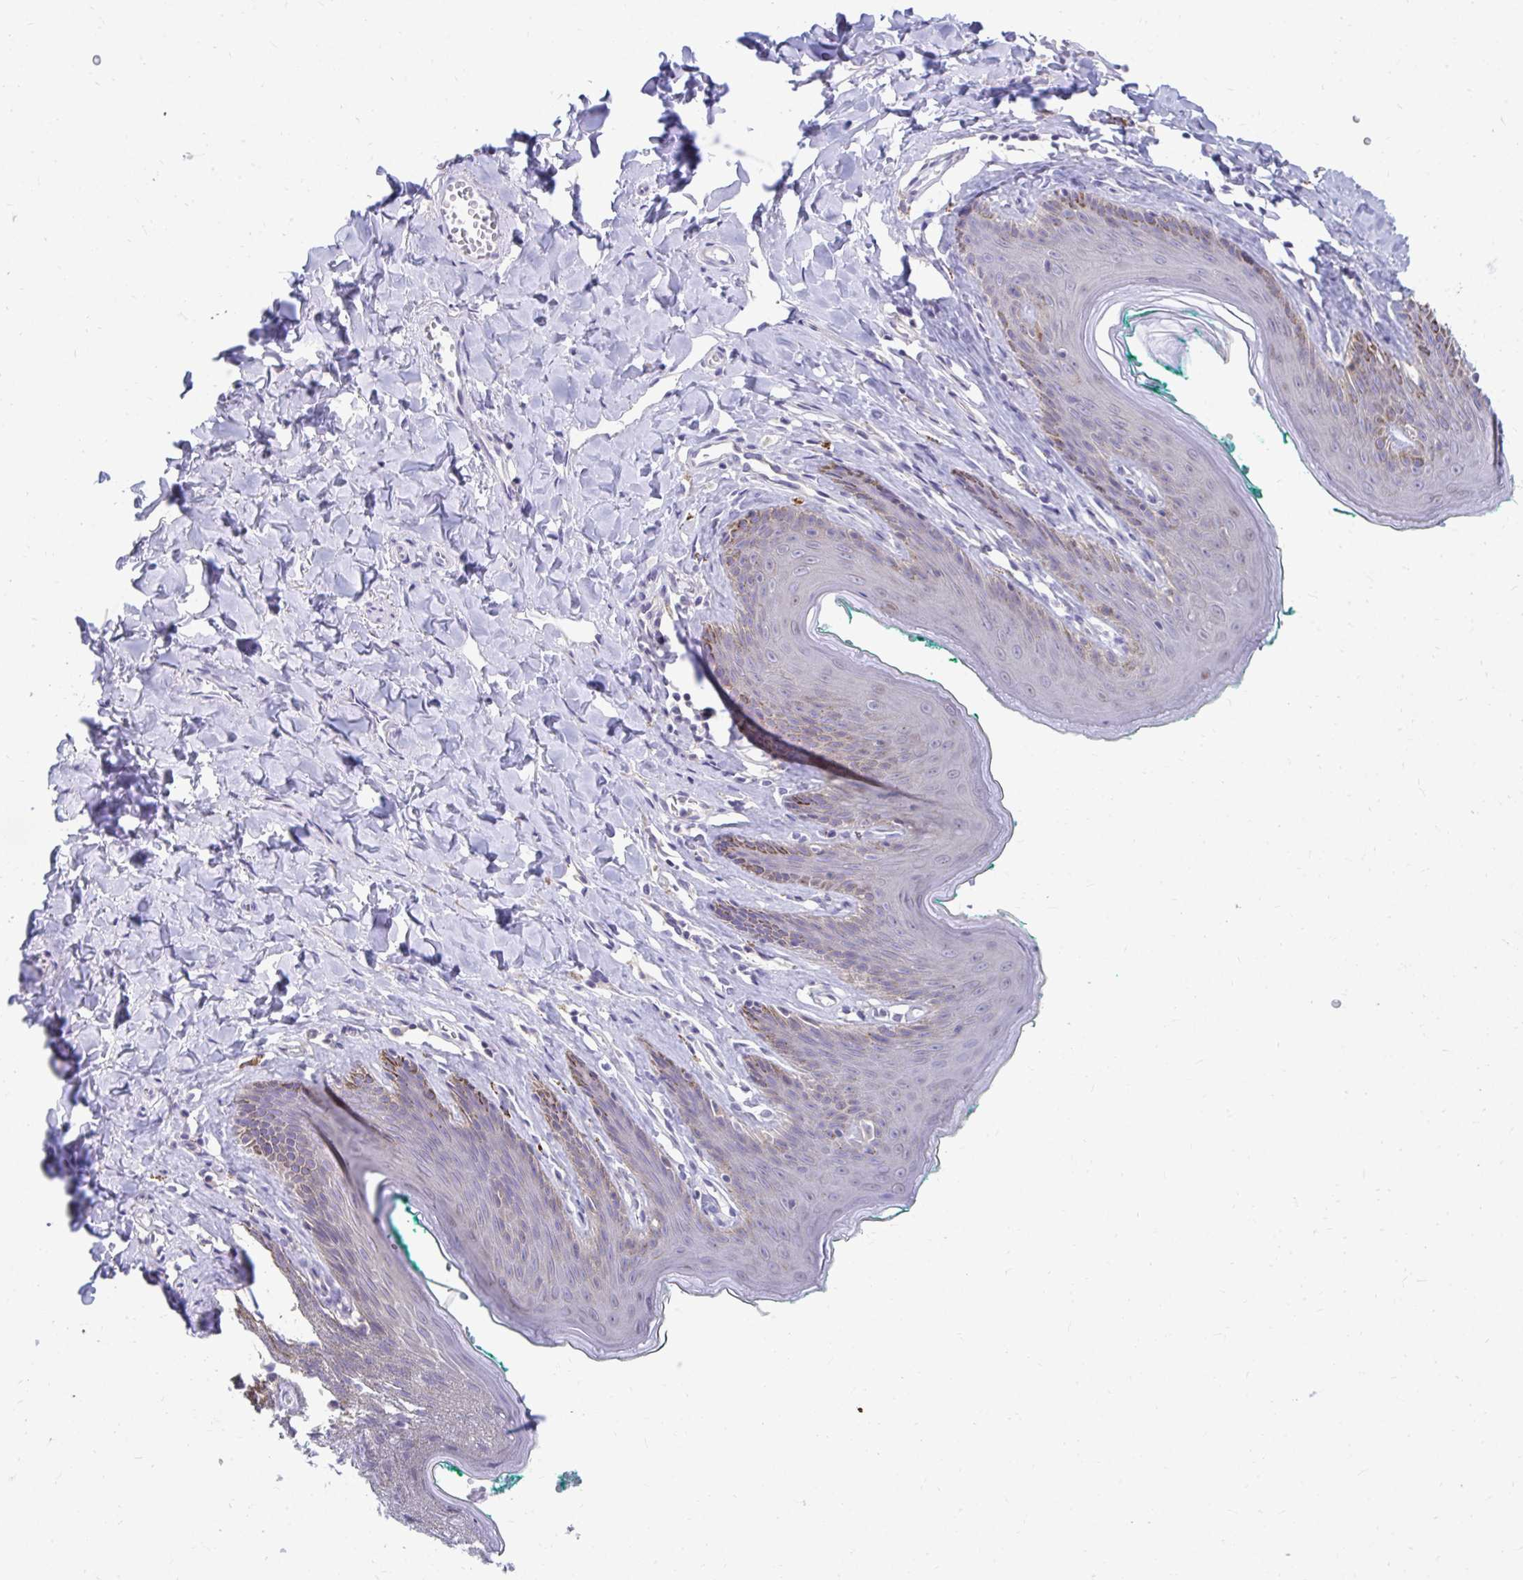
{"staining": {"intensity": "negative", "quantity": "none", "location": "none"}, "tissue": "skin", "cell_type": "Epidermal cells", "image_type": "normal", "snomed": [{"axis": "morphology", "description": "Normal tissue, NOS"}, {"axis": "topography", "description": "Vulva"}, {"axis": "topography", "description": "Peripheral nerve tissue"}], "caption": "Immunohistochemistry (IHC) image of unremarkable skin stained for a protein (brown), which displays no staining in epidermal cells.", "gene": "C19orf81", "patient": {"sex": "female", "age": 66}}